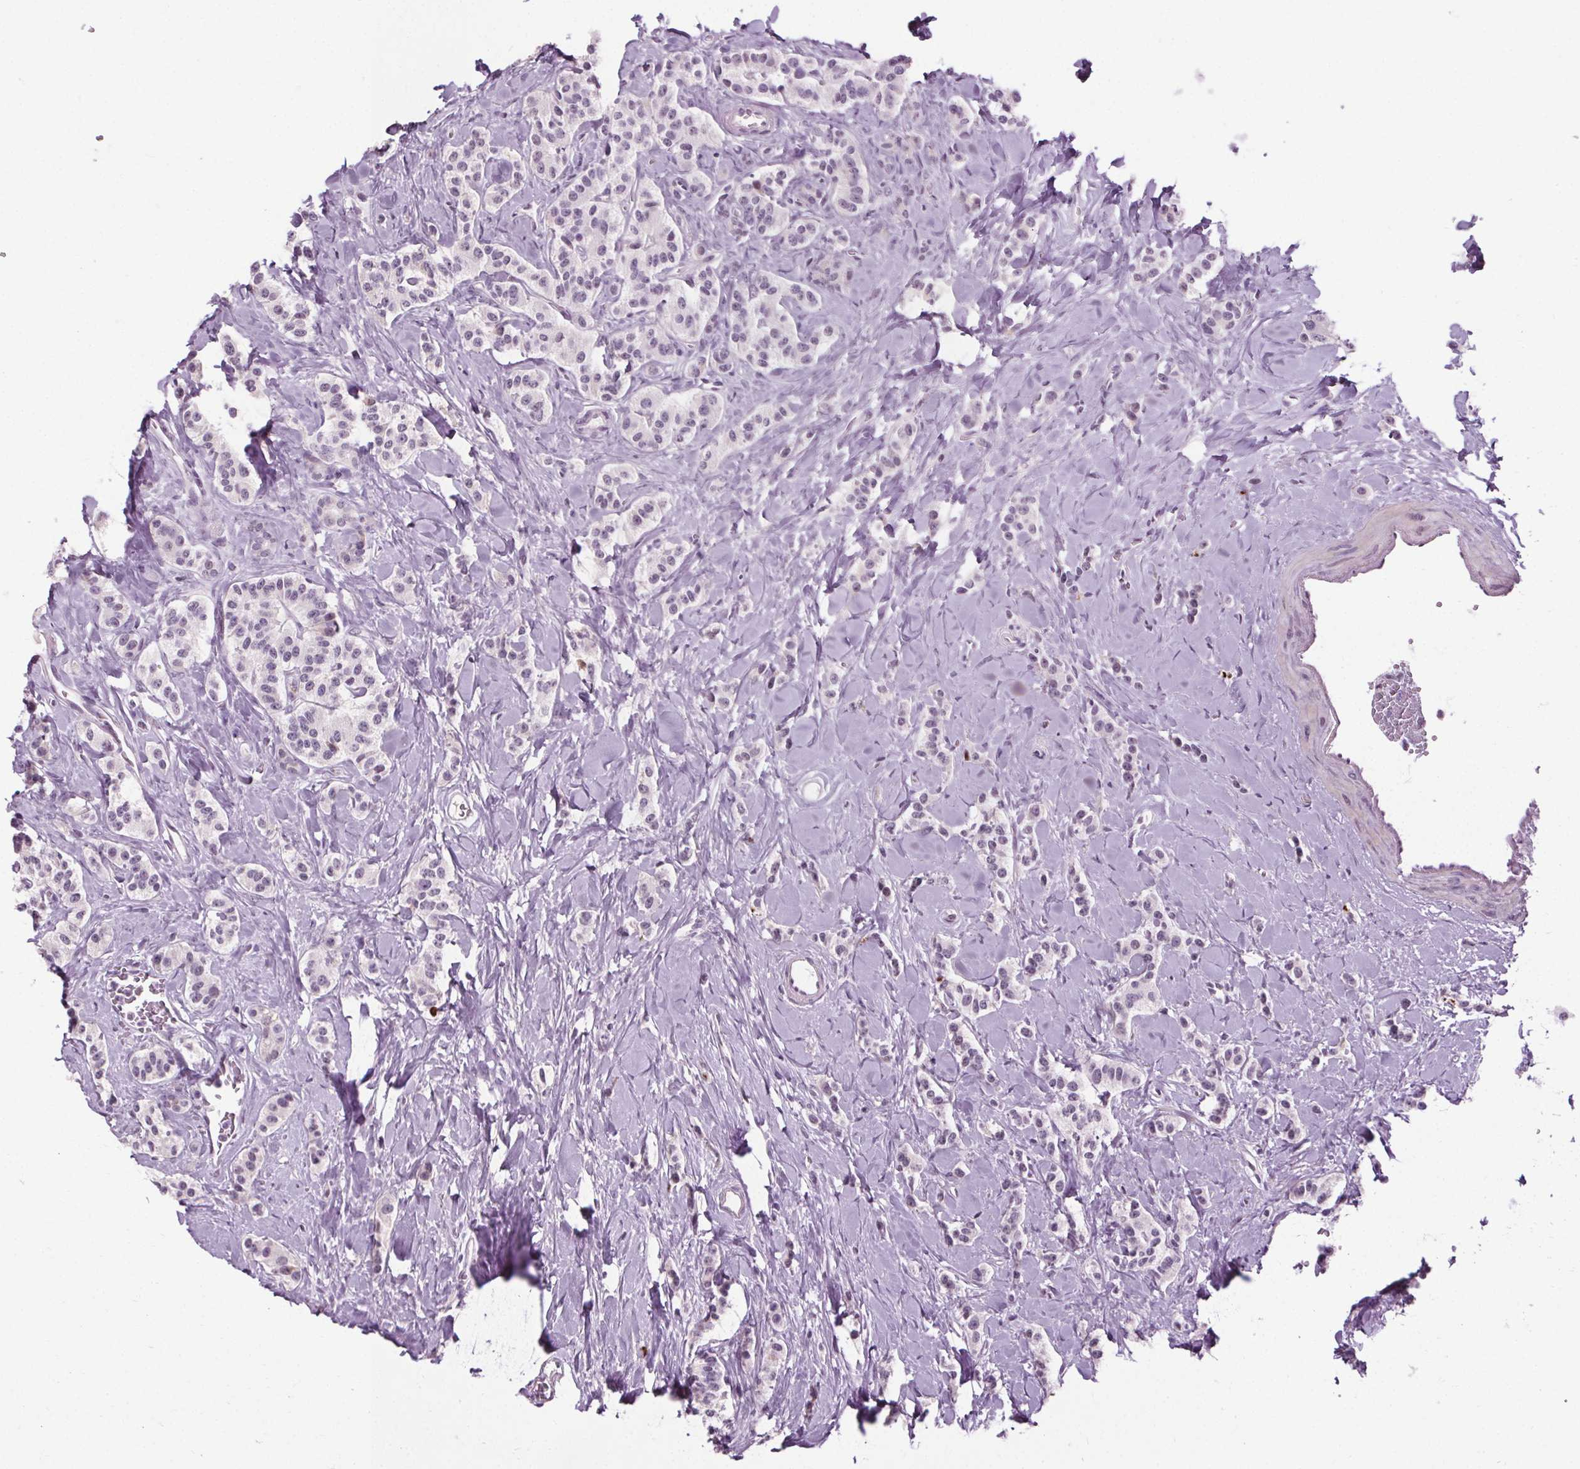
{"staining": {"intensity": "negative", "quantity": "none", "location": "none"}, "tissue": "carcinoid", "cell_type": "Tumor cells", "image_type": "cancer", "snomed": [{"axis": "morphology", "description": "Normal tissue, NOS"}, {"axis": "morphology", "description": "Carcinoid, malignant, NOS"}, {"axis": "topography", "description": "Pancreas"}], "caption": "IHC histopathology image of human malignant carcinoid stained for a protein (brown), which displays no positivity in tumor cells.", "gene": "CEBPA", "patient": {"sex": "male", "age": 36}}